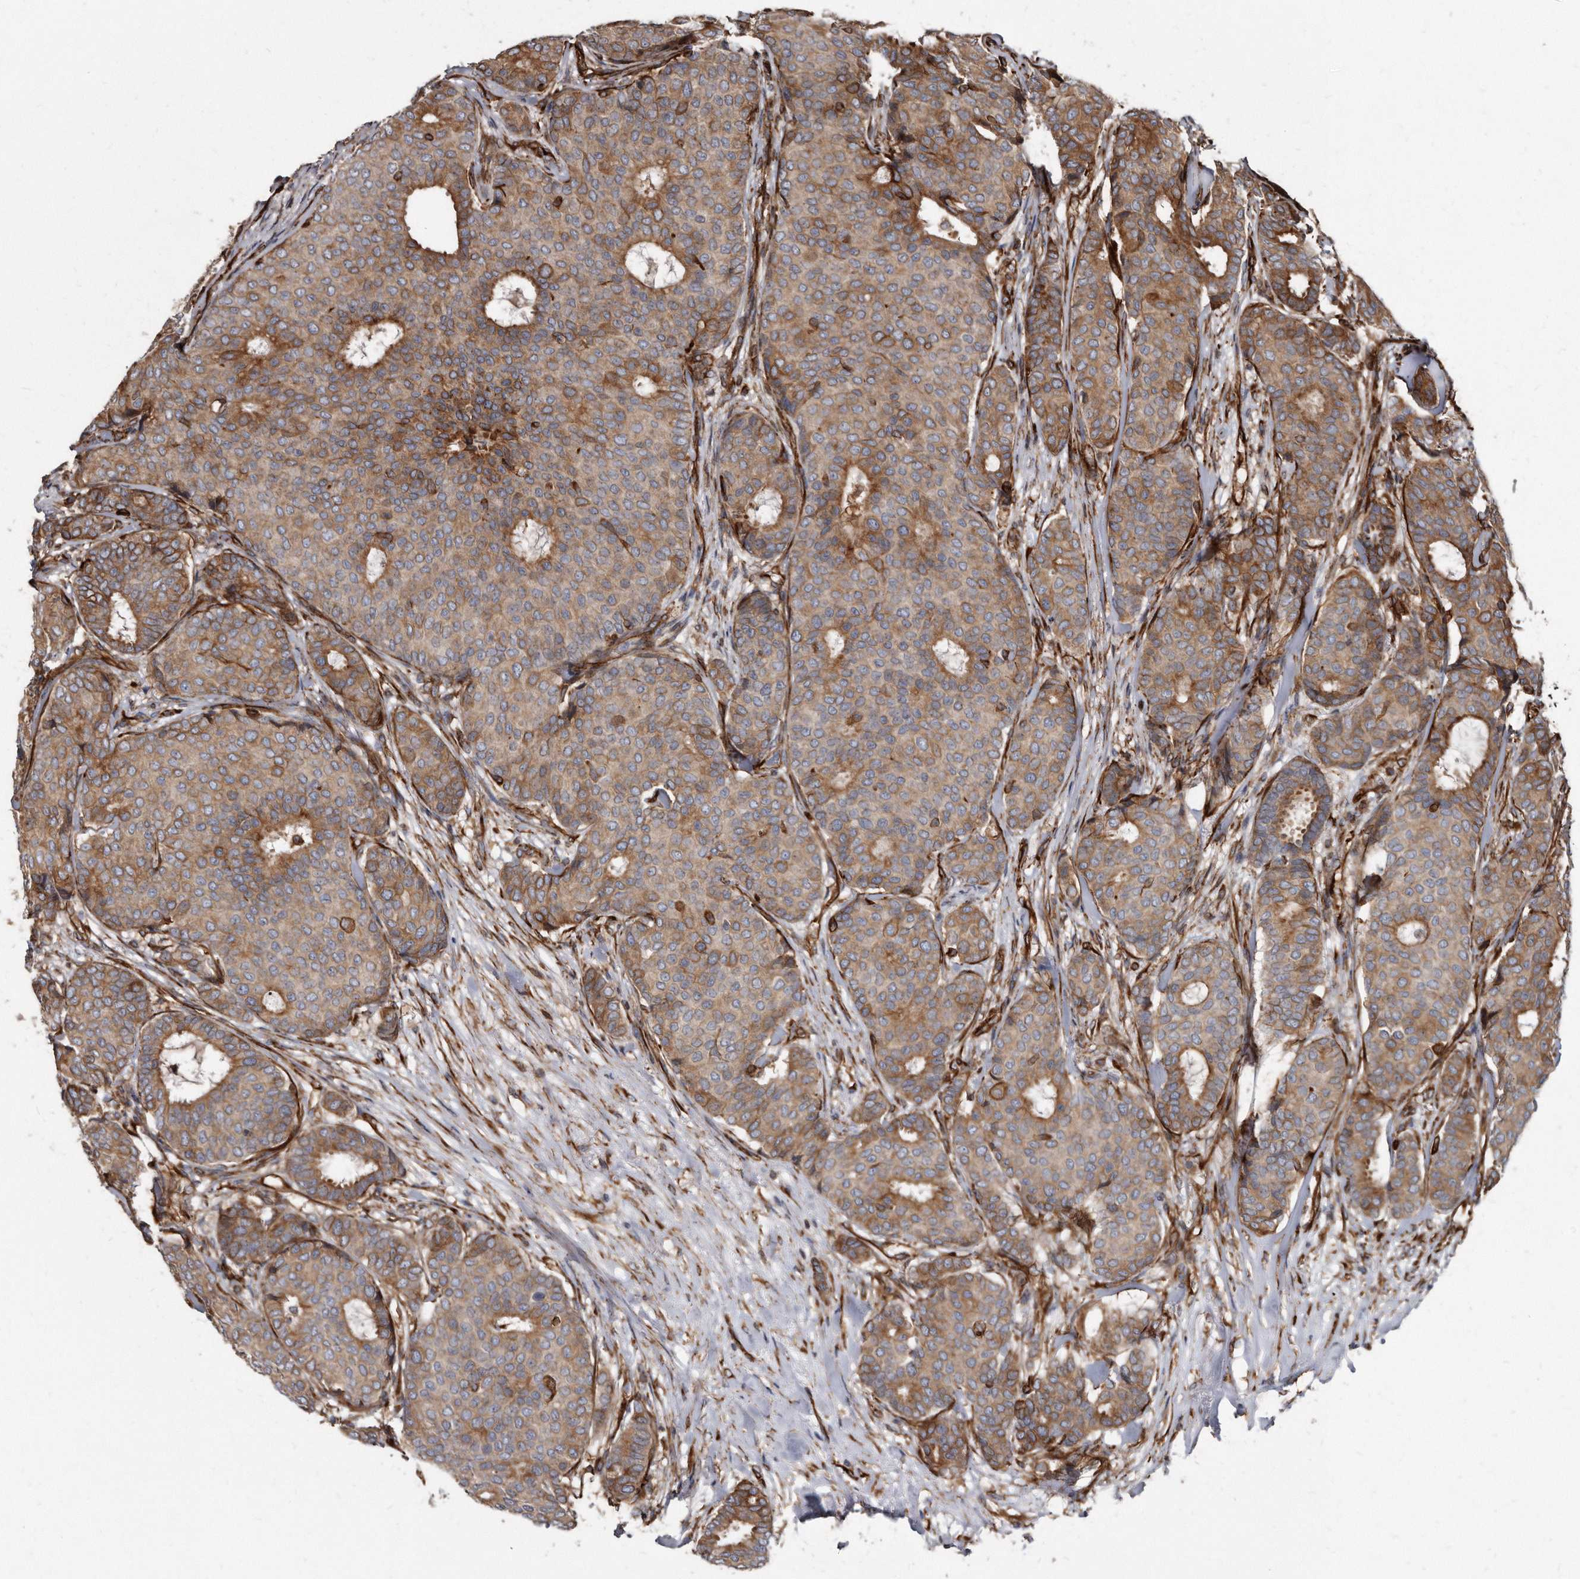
{"staining": {"intensity": "moderate", "quantity": ">75%", "location": "cytoplasmic/membranous"}, "tissue": "breast cancer", "cell_type": "Tumor cells", "image_type": "cancer", "snomed": [{"axis": "morphology", "description": "Duct carcinoma"}, {"axis": "topography", "description": "Breast"}], "caption": "IHC histopathology image of human breast invasive ductal carcinoma stained for a protein (brown), which shows medium levels of moderate cytoplasmic/membranous positivity in about >75% of tumor cells.", "gene": "KCTD20", "patient": {"sex": "female", "age": 75}}